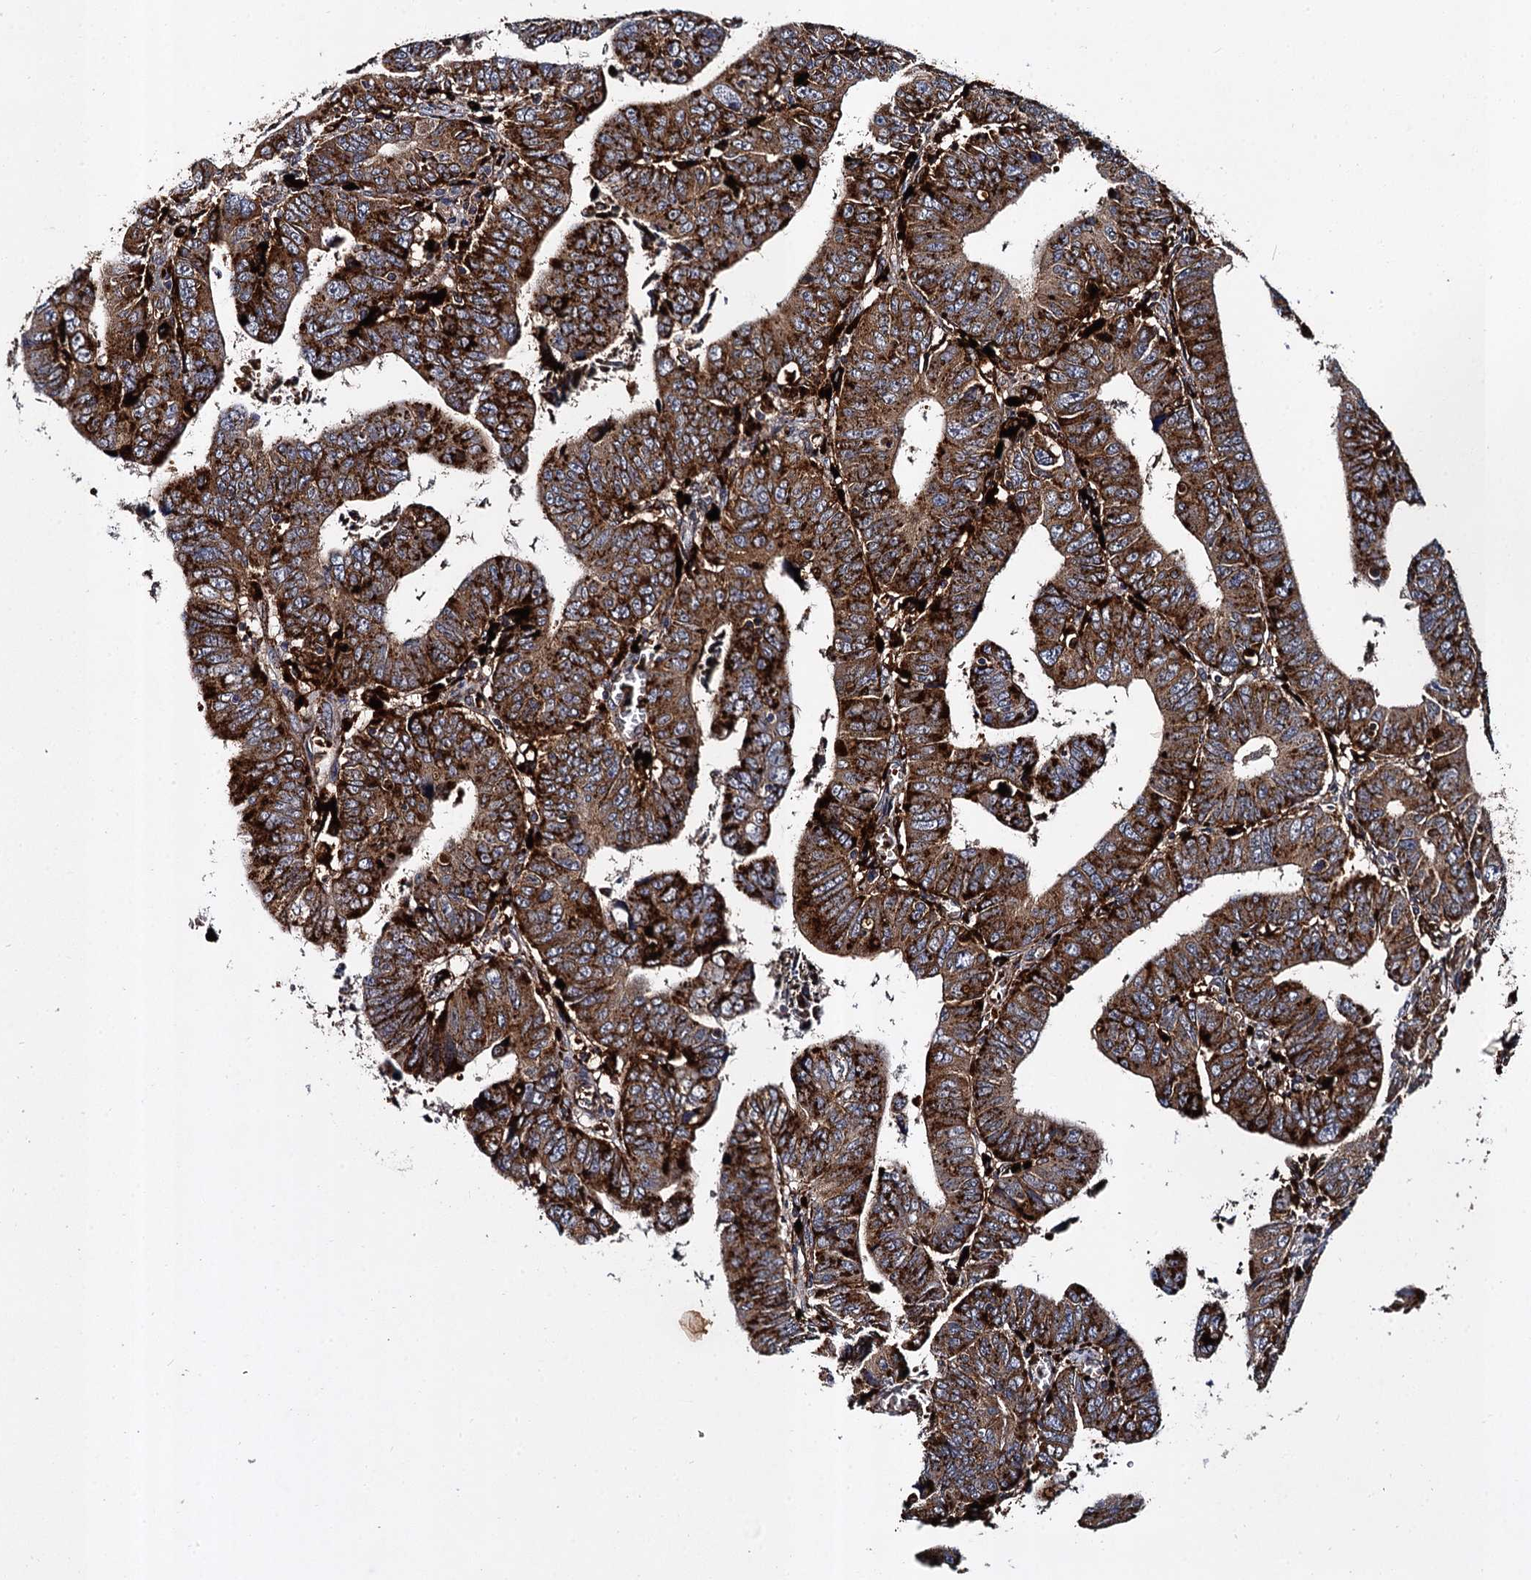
{"staining": {"intensity": "strong", "quantity": ">75%", "location": "cytoplasmic/membranous"}, "tissue": "colorectal cancer", "cell_type": "Tumor cells", "image_type": "cancer", "snomed": [{"axis": "morphology", "description": "Normal tissue, NOS"}, {"axis": "morphology", "description": "Adenocarcinoma, NOS"}, {"axis": "topography", "description": "Rectum"}], "caption": "An immunohistochemistry micrograph of neoplastic tissue is shown. Protein staining in brown labels strong cytoplasmic/membranous positivity in colorectal adenocarcinoma within tumor cells. The protein is stained brown, and the nuclei are stained in blue (DAB IHC with brightfield microscopy, high magnification).", "gene": "GBA1", "patient": {"sex": "female", "age": 65}}